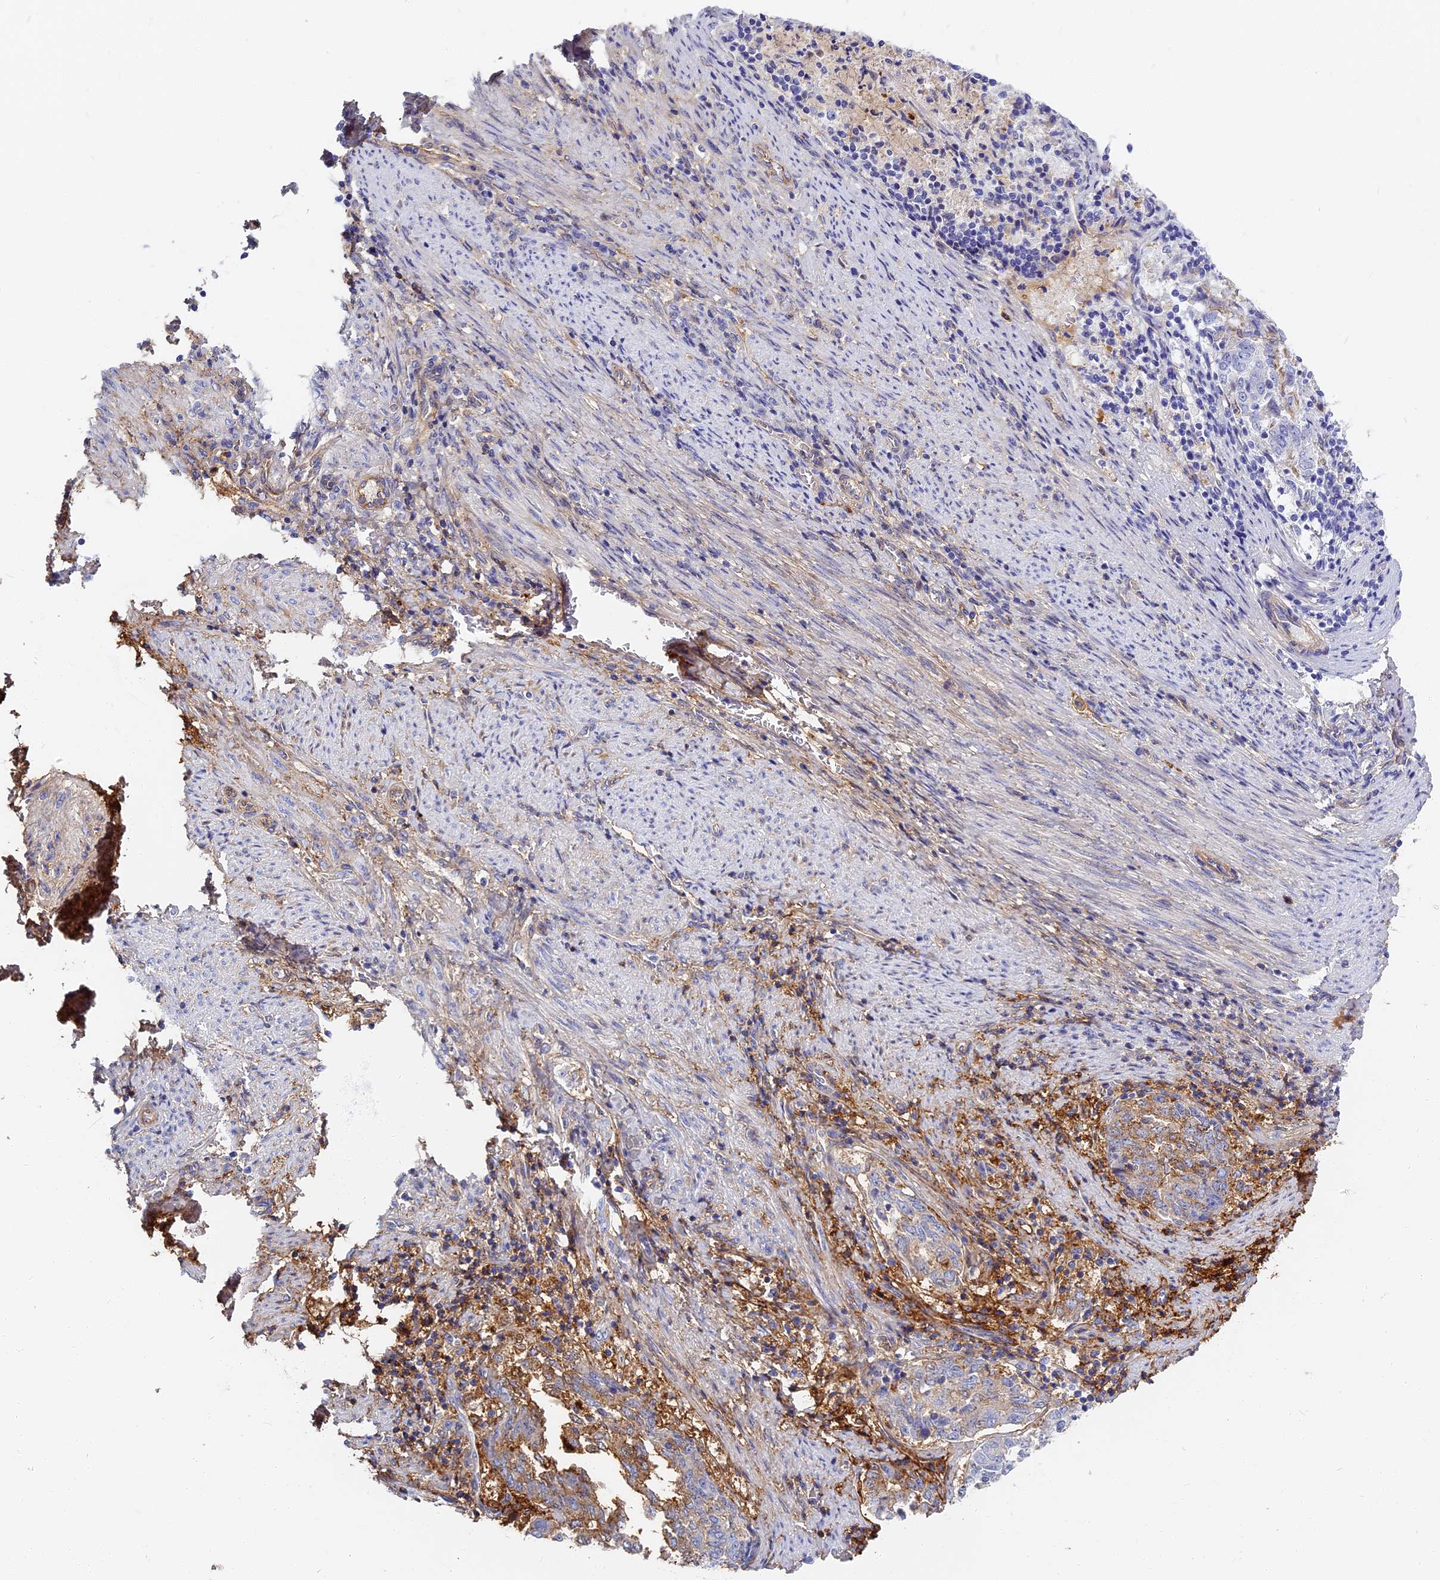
{"staining": {"intensity": "negative", "quantity": "none", "location": "none"}, "tissue": "endometrial cancer", "cell_type": "Tumor cells", "image_type": "cancer", "snomed": [{"axis": "morphology", "description": "Adenocarcinoma, NOS"}, {"axis": "topography", "description": "Endometrium"}], "caption": "This is an immunohistochemistry histopathology image of adenocarcinoma (endometrial). There is no staining in tumor cells.", "gene": "ITIH1", "patient": {"sex": "female", "age": 80}}